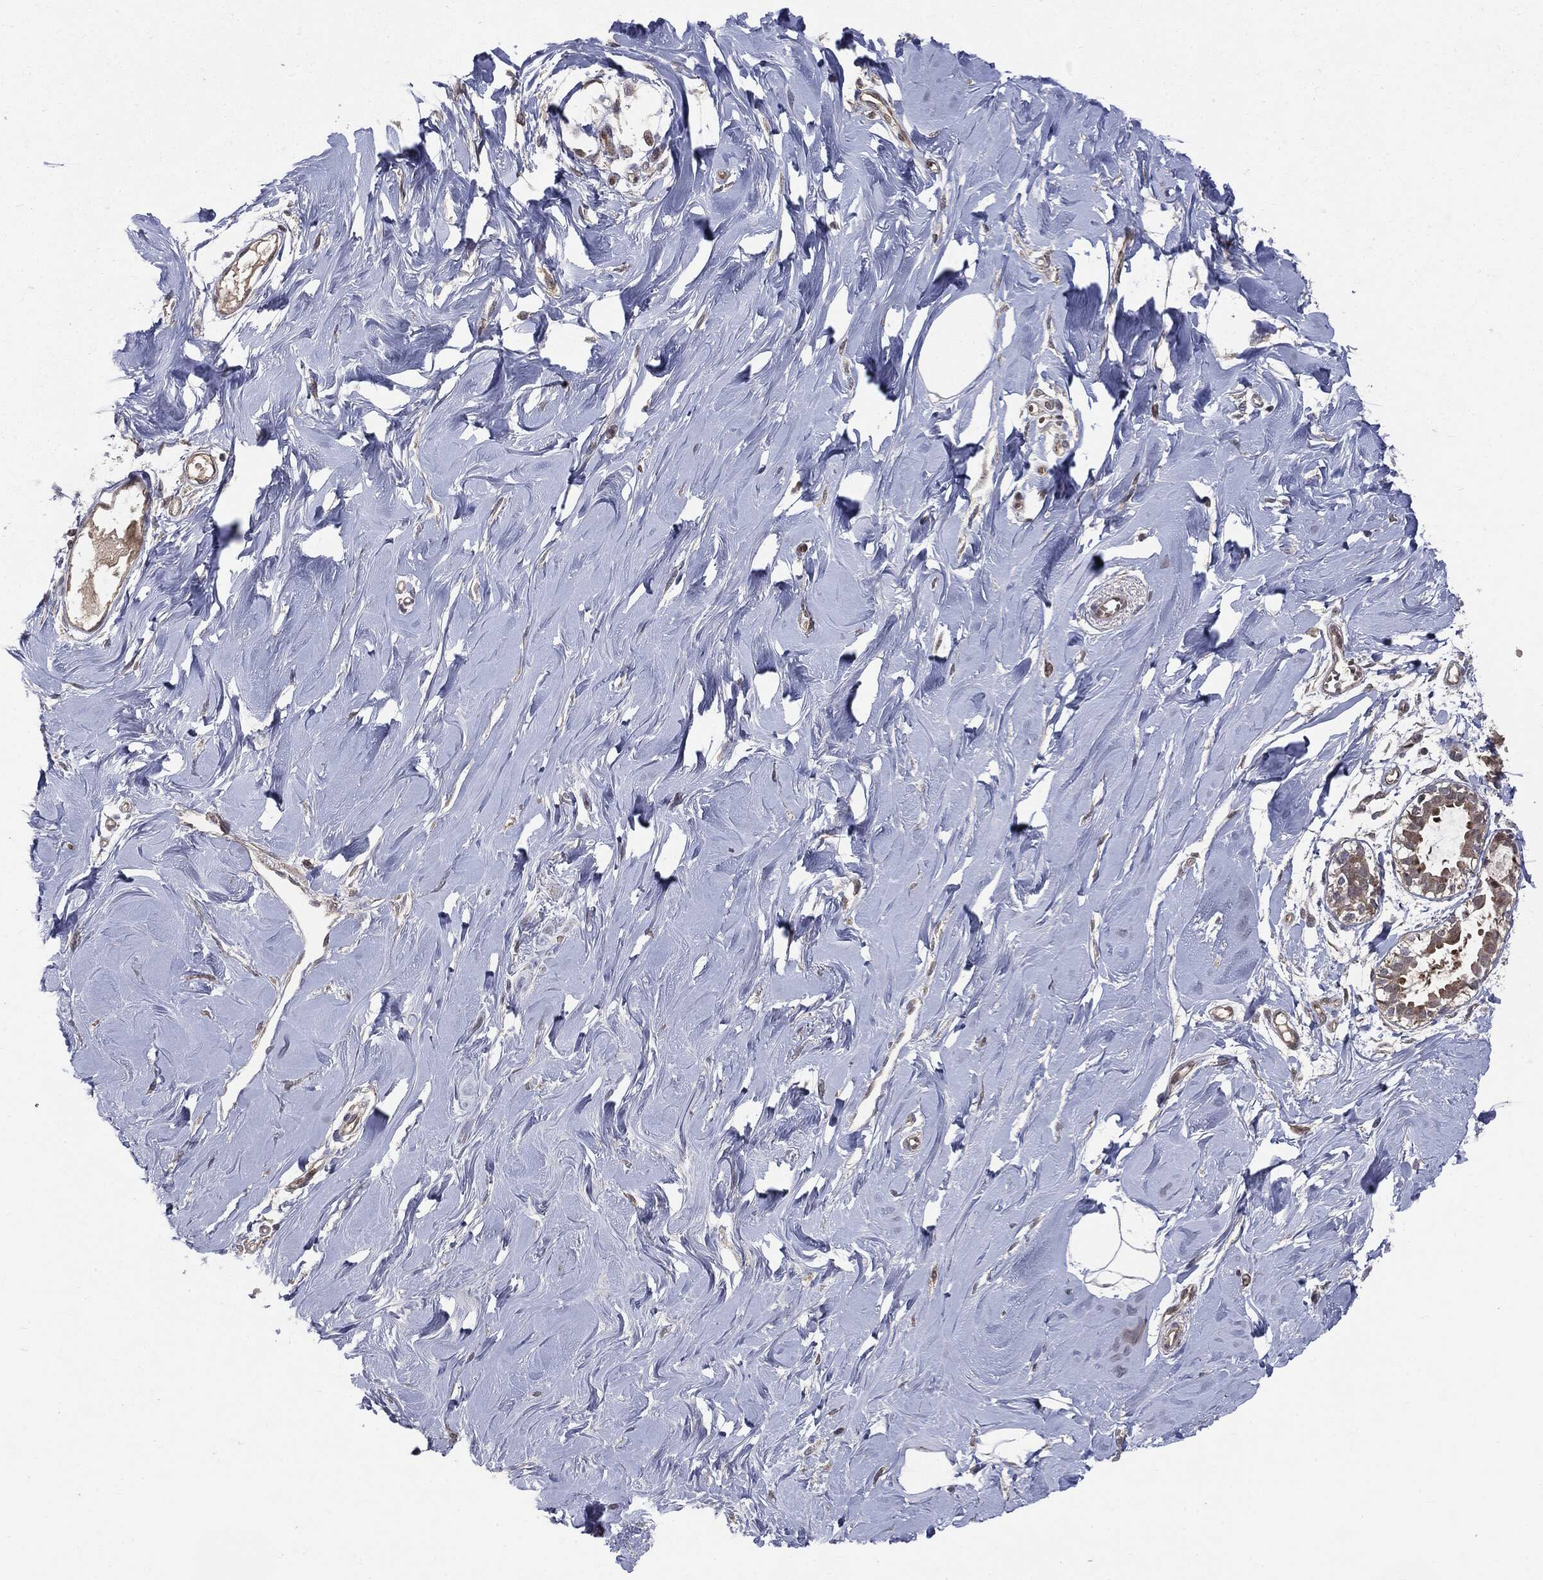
{"staining": {"intensity": "negative", "quantity": "none", "location": "none"}, "tissue": "soft tissue", "cell_type": "Fibroblasts", "image_type": "normal", "snomed": [{"axis": "morphology", "description": "Normal tissue, NOS"}, {"axis": "topography", "description": "Breast"}], "caption": "DAB (3,3'-diaminobenzidine) immunohistochemical staining of benign human soft tissue demonstrates no significant expression in fibroblasts.", "gene": "PTPA", "patient": {"sex": "female", "age": 49}}